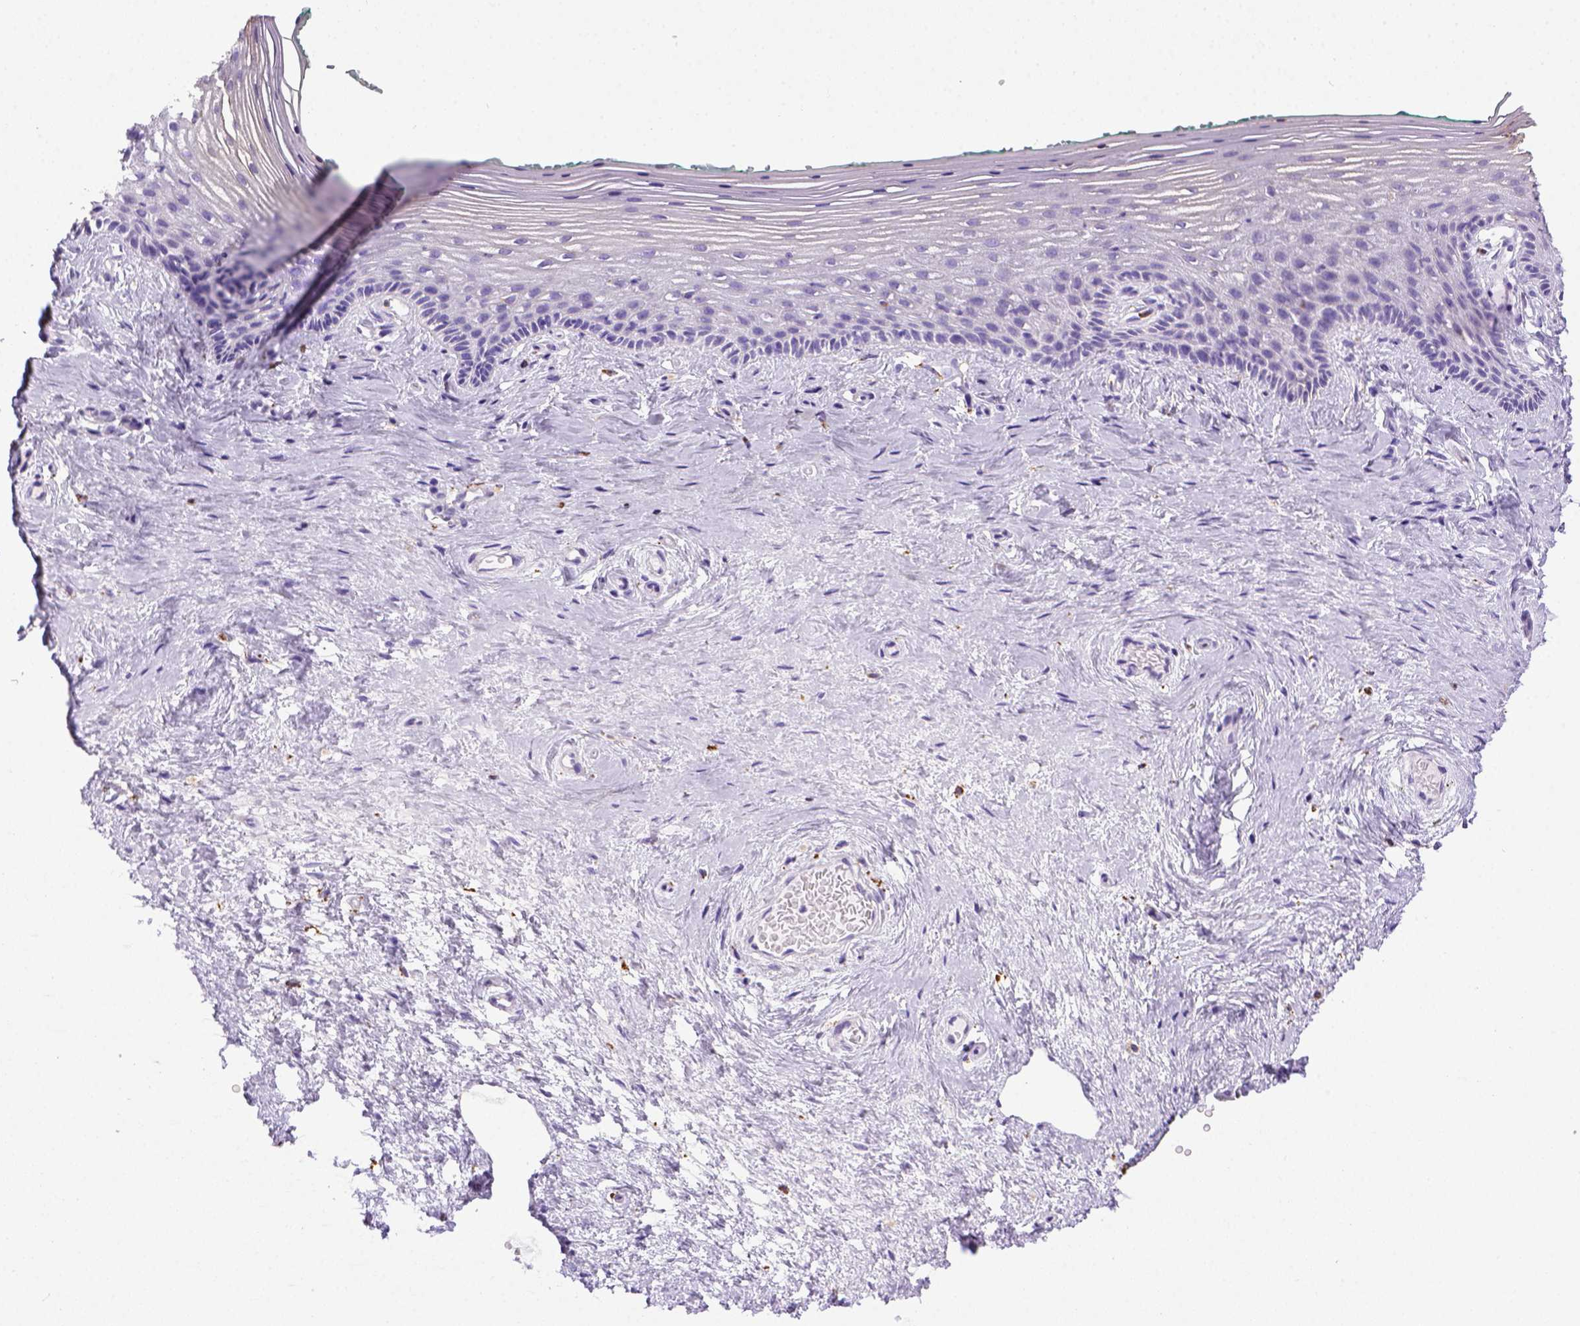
{"staining": {"intensity": "negative", "quantity": "none", "location": "none"}, "tissue": "vagina", "cell_type": "Squamous epithelial cells", "image_type": "normal", "snomed": [{"axis": "morphology", "description": "Normal tissue, NOS"}, {"axis": "topography", "description": "Vagina"}], "caption": "Immunohistochemical staining of benign human vagina demonstrates no significant expression in squamous epithelial cells.", "gene": "CD68", "patient": {"sex": "female", "age": 45}}